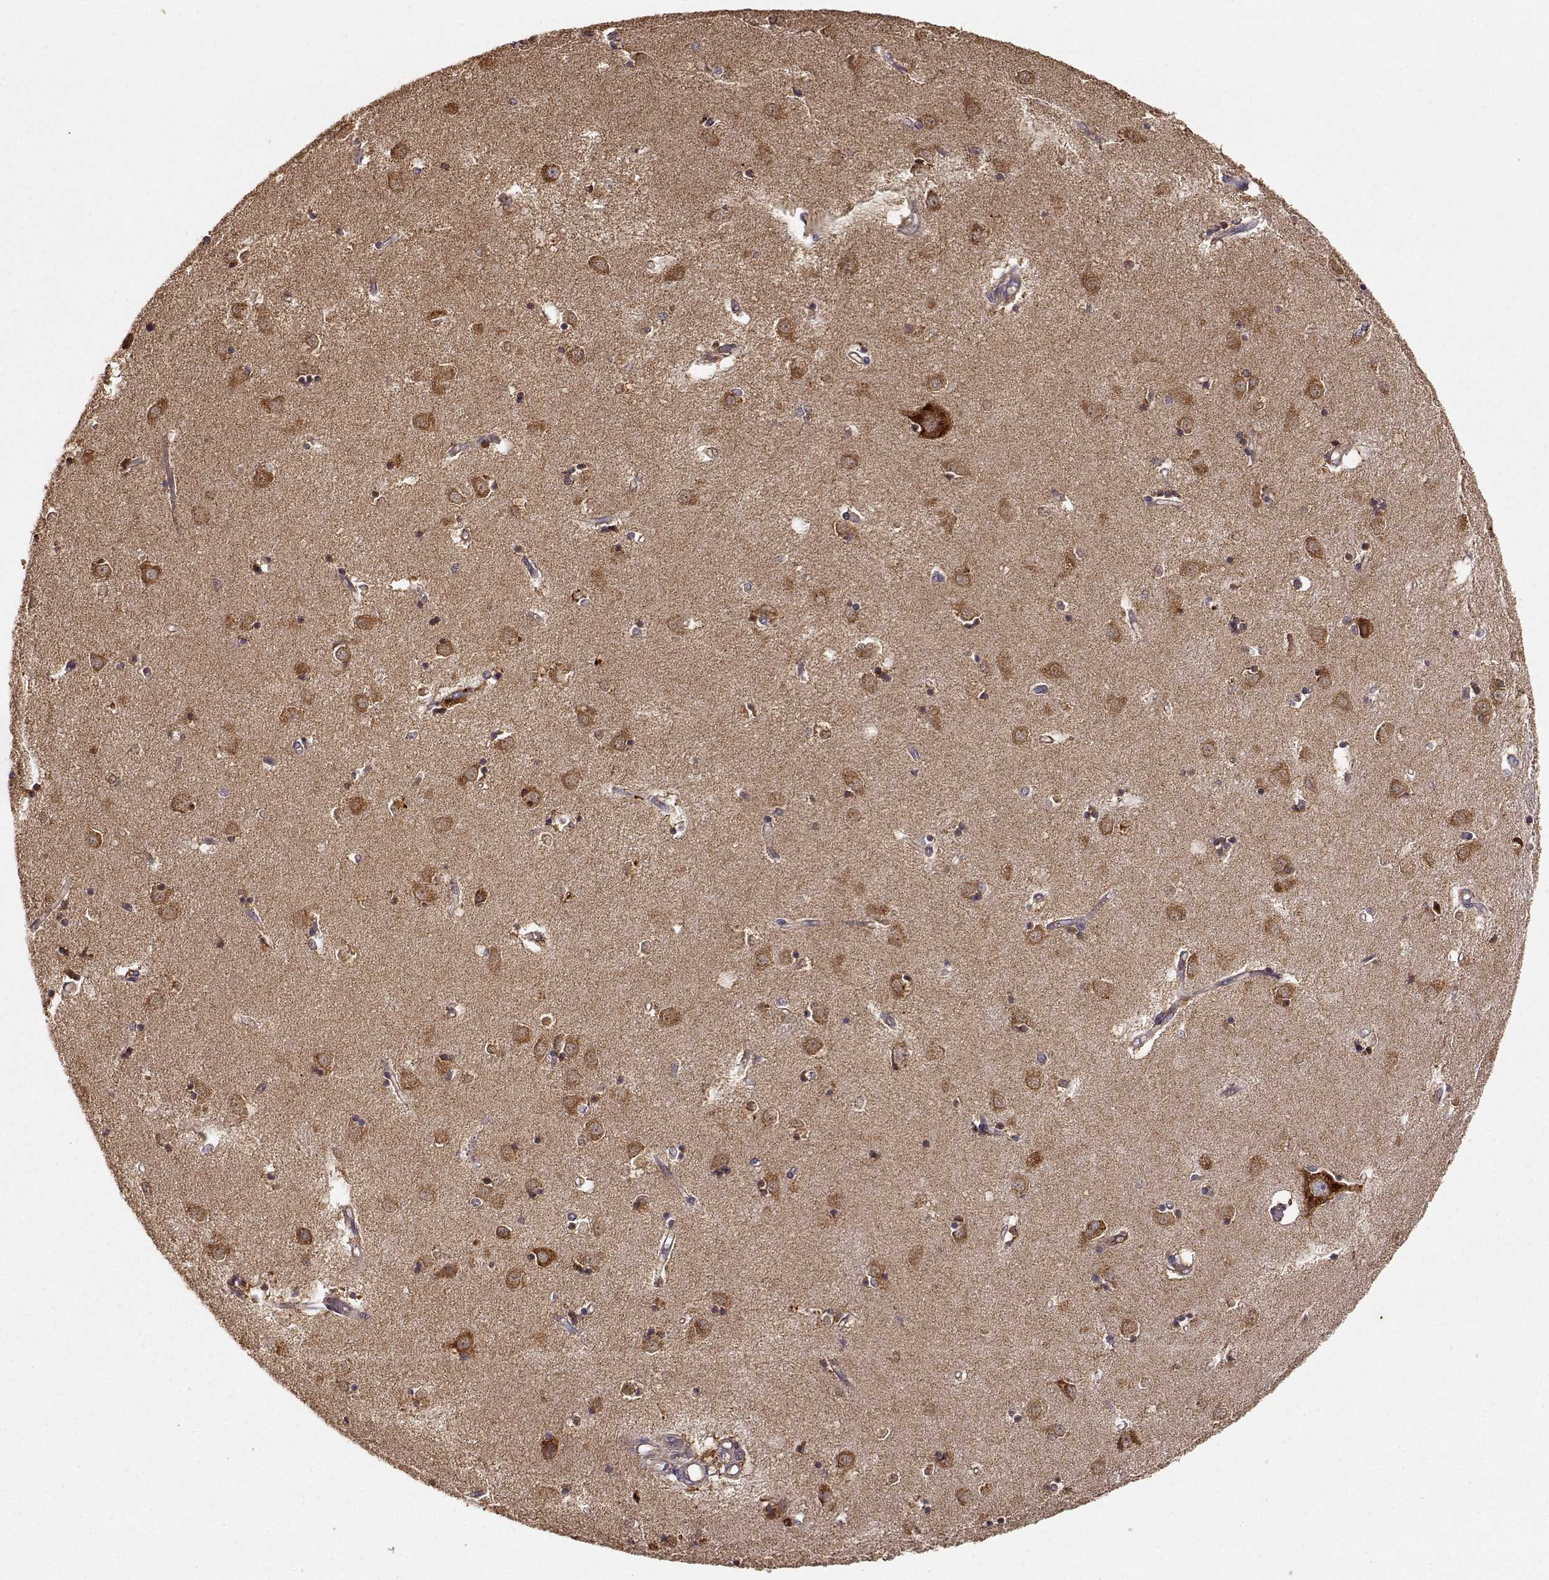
{"staining": {"intensity": "strong", "quantity": ">75%", "location": "cytoplasmic/membranous"}, "tissue": "caudate", "cell_type": "Glial cells", "image_type": "normal", "snomed": [{"axis": "morphology", "description": "Normal tissue, NOS"}, {"axis": "topography", "description": "Lateral ventricle wall"}], "caption": "Caudate stained with DAB (3,3'-diaminobenzidine) immunohistochemistry demonstrates high levels of strong cytoplasmic/membranous staining in approximately >75% of glial cells.", "gene": "TARS3", "patient": {"sex": "male", "age": 54}}